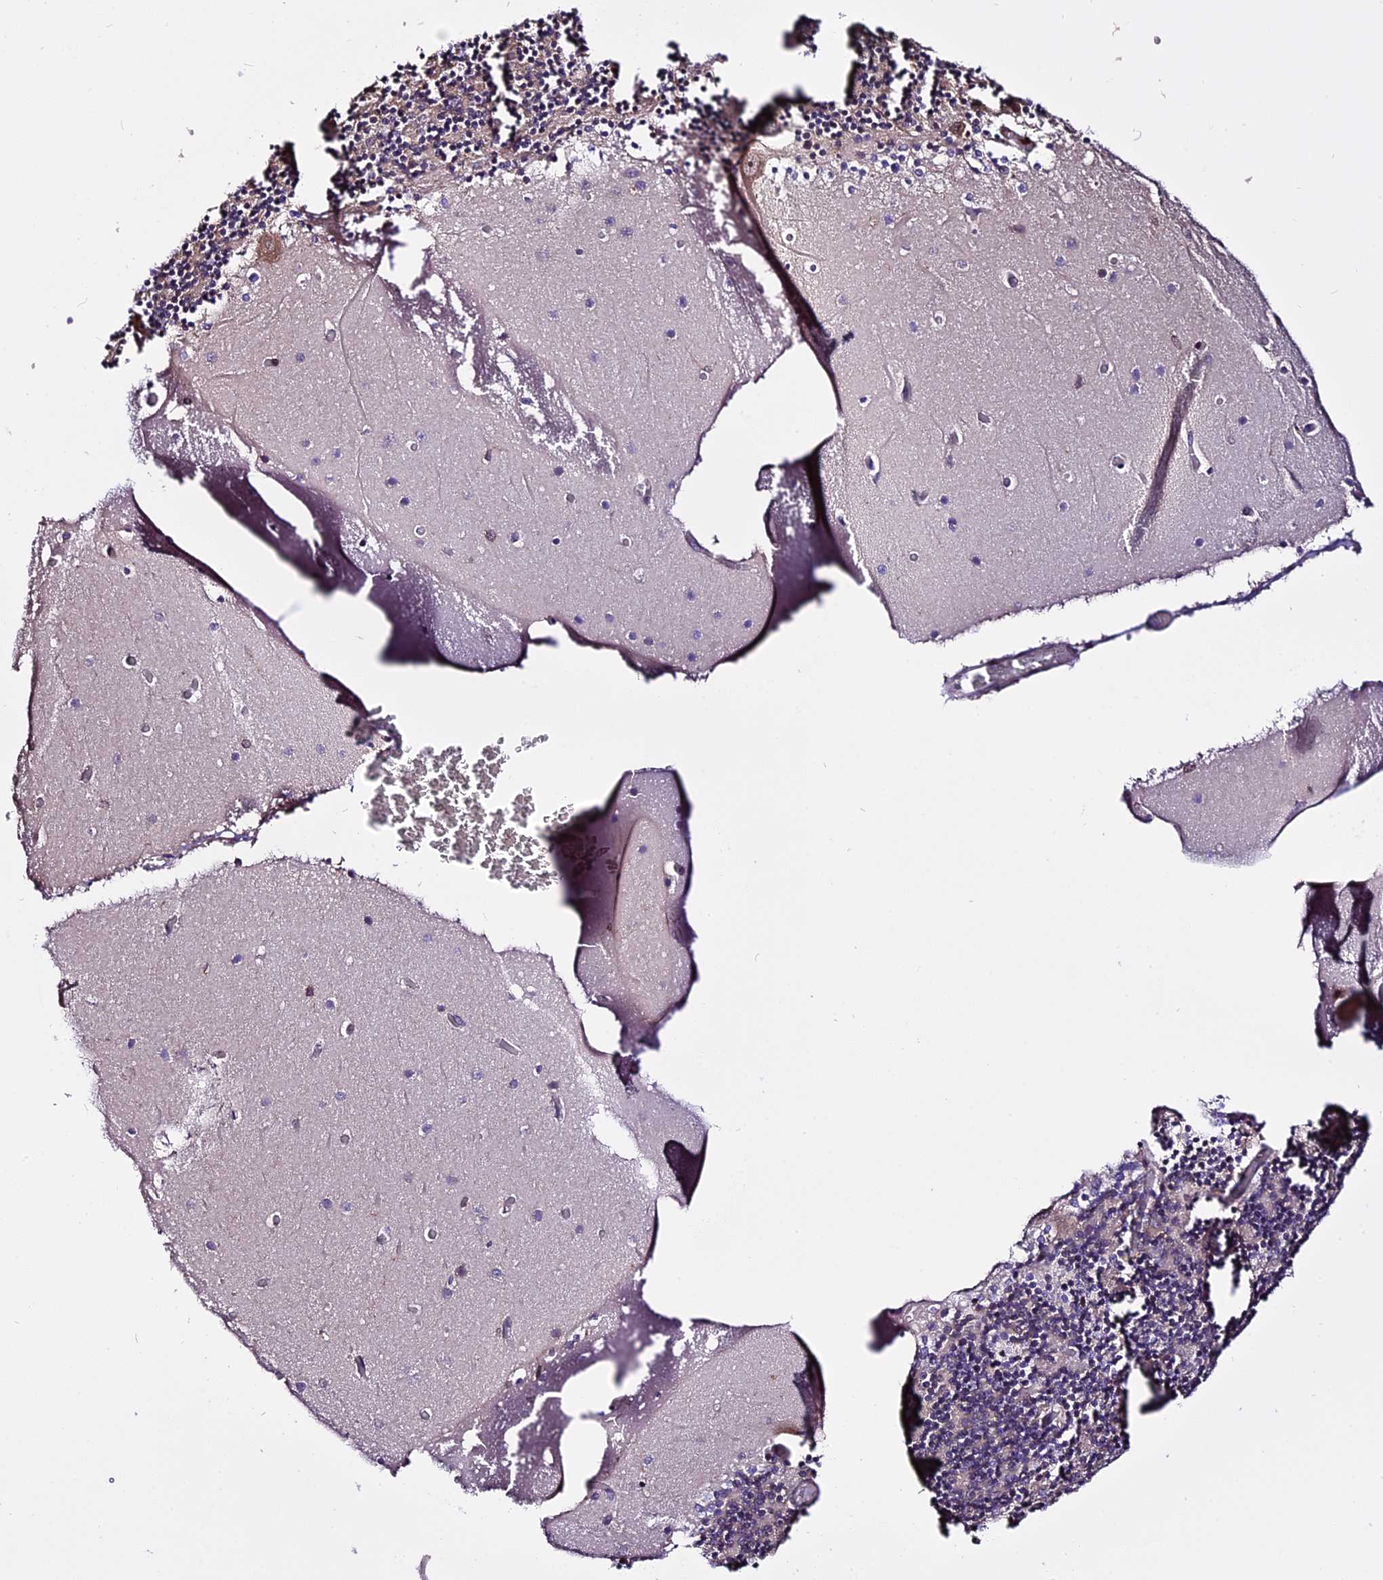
{"staining": {"intensity": "negative", "quantity": "none", "location": "none"}, "tissue": "cerebellum", "cell_type": "Cells in granular layer", "image_type": "normal", "snomed": [{"axis": "morphology", "description": "Normal tissue, NOS"}, {"axis": "topography", "description": "Cerebellum"}], "caption": "Cerebellum was stained to show a protein in brown. There is no significant staining in cells in granular layer. The staining was performed using DAB (3,3'-diaminobenzidine) to visualize the protein expression in brown, while the nuclei were stained in blue with hematoxylin (Magnification: 20x).", "gene": "HERPUD1", "patient": {"sex": "female", "age": 28}}